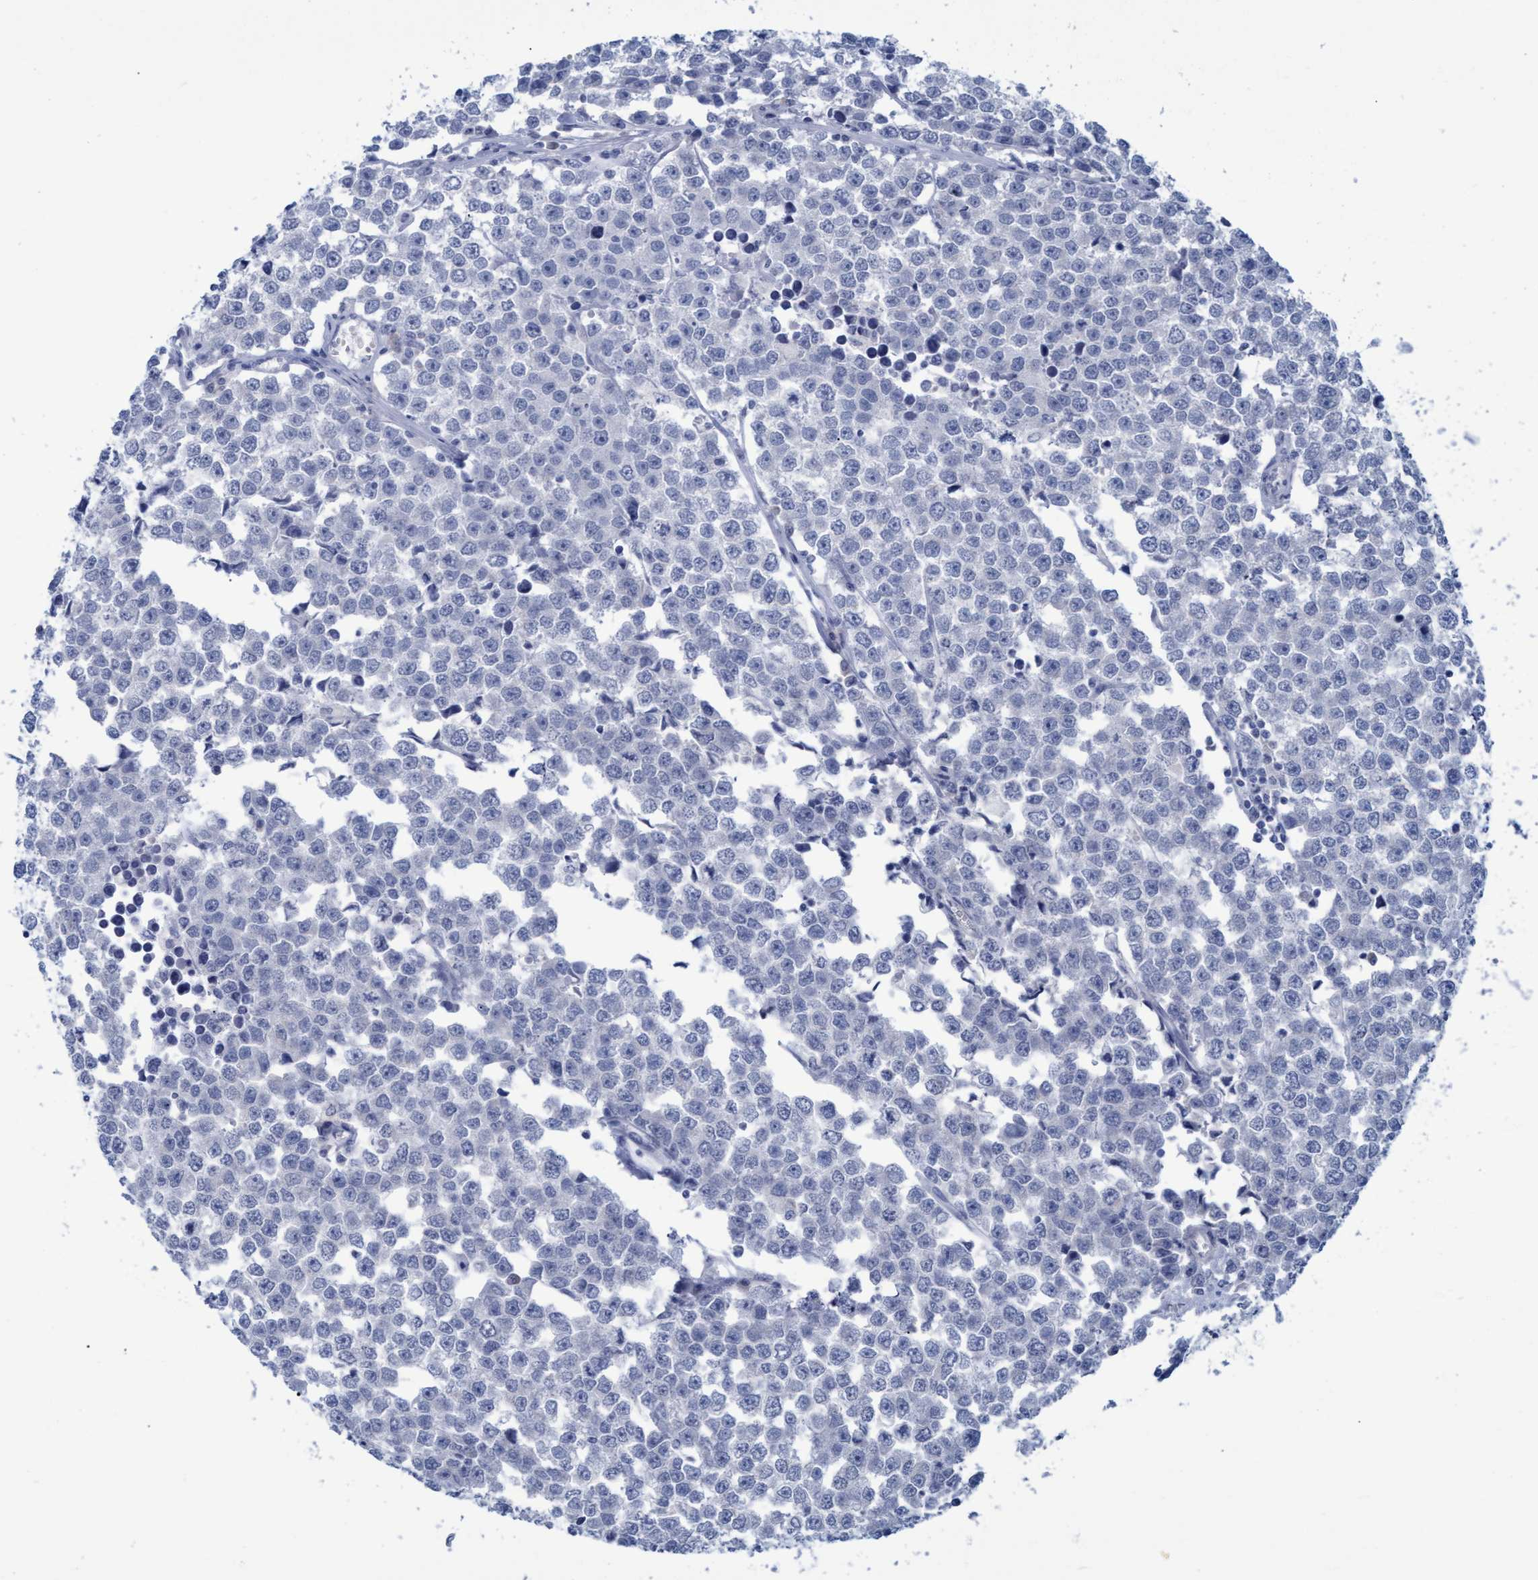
{"staining": {"intensity": "negative", "quantity": "none", "location": "none"}, "tissue": "testis cancer", "cell_type": "Tumor cells", "image_type": "cancer", "snomed": [{"axis": "morphology", "description": "Seminoma, NOS"}, {"axis": "morphology", "description": "Carcinoma, Embryonal, NOS"}, {"axis": "topography", "description": "Testis"}], "caption": "Protein analysis of testis cancer (embryonal carcinoma) demonstrates no significant staining in tumor cells.", "gene": "SSTR3", "patient": {"sex": "male", "age": 52}}